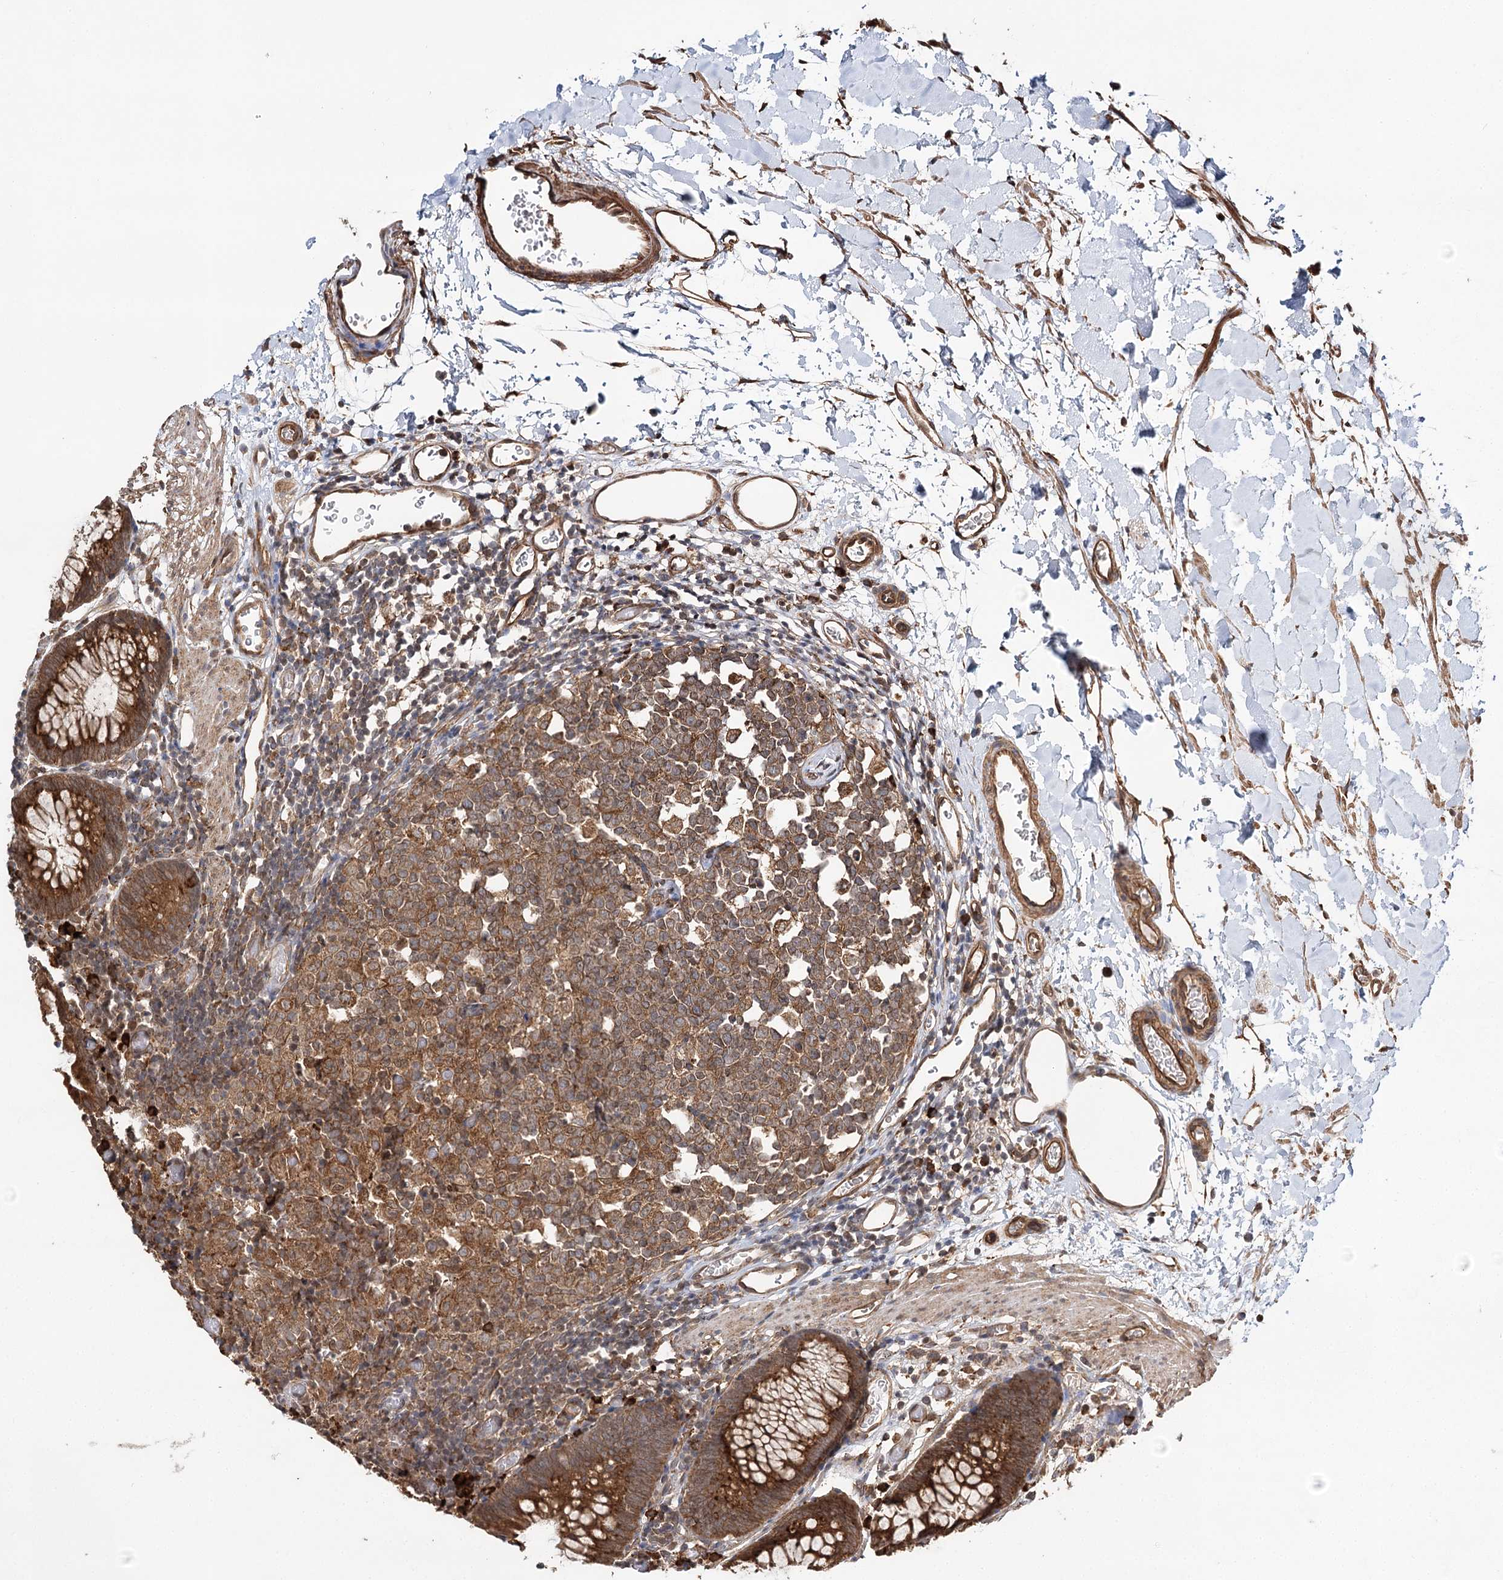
{"staining": {"intensity": "strong", "quantity": ">75%", "location": "cytoplasmic/membranous"}, "tissue": "colon", "cell_type": "Endothelial cells", "image_type": "normal", "snomed": [{"axis": "morphology", "description": "Normal tissue, NOS"}, {"axis": "topography", "description": "Colon"}], "caption": "The photomicrograph exhibits staining of normal colon, revealing strong cytoplasmic/membranous protein positivity (brown color) within endothelial cells. The staining was performed using DAB, with brown indicating positive protein expression. Nuclei are stained blue with hematoxylin.", "gene": "DNAJB14", "patient": {"sex": "male", "age": 14}}